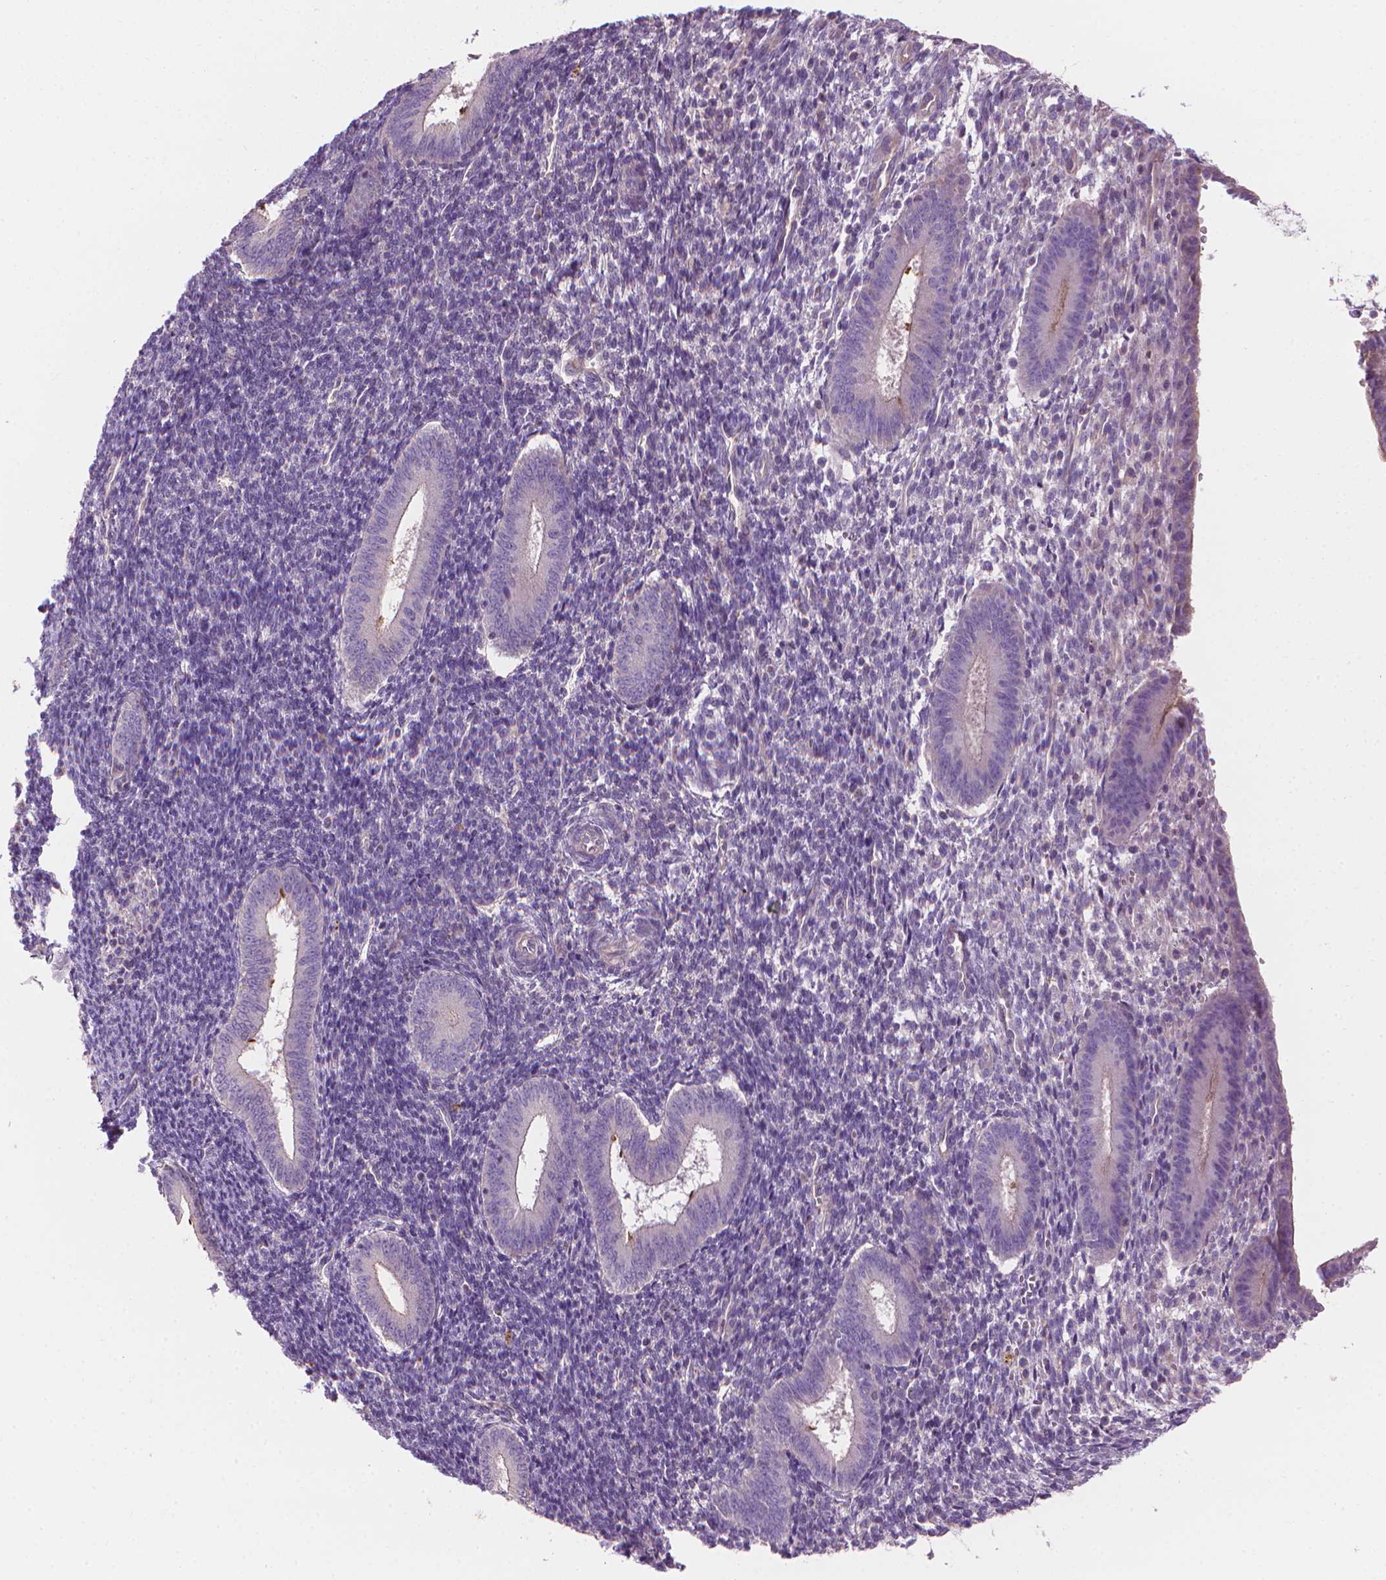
{"staining": {"intensity": "negative", "quantity": "none", "location": "none"}, "tissue": "endometrium", "cell_type": "Cells in endometrial stroma", "image_type": "normal", "snomed": [{"axis": "morphology", "description": "Normal tissue, NOS"}, {"axis": "topography", "description": "Endometrium"}], "caption": "High power microscopy photomicrograph of an IHC image of unremarkable endometrium, revealing no significant staining in cells in endometrial stroma. The staining is performed using DAB brown chromogen with nuclei counter-stained in using hematoxylin.", "gene": "RIIAD1", "patient": {"sex": "female", "age": 25}}